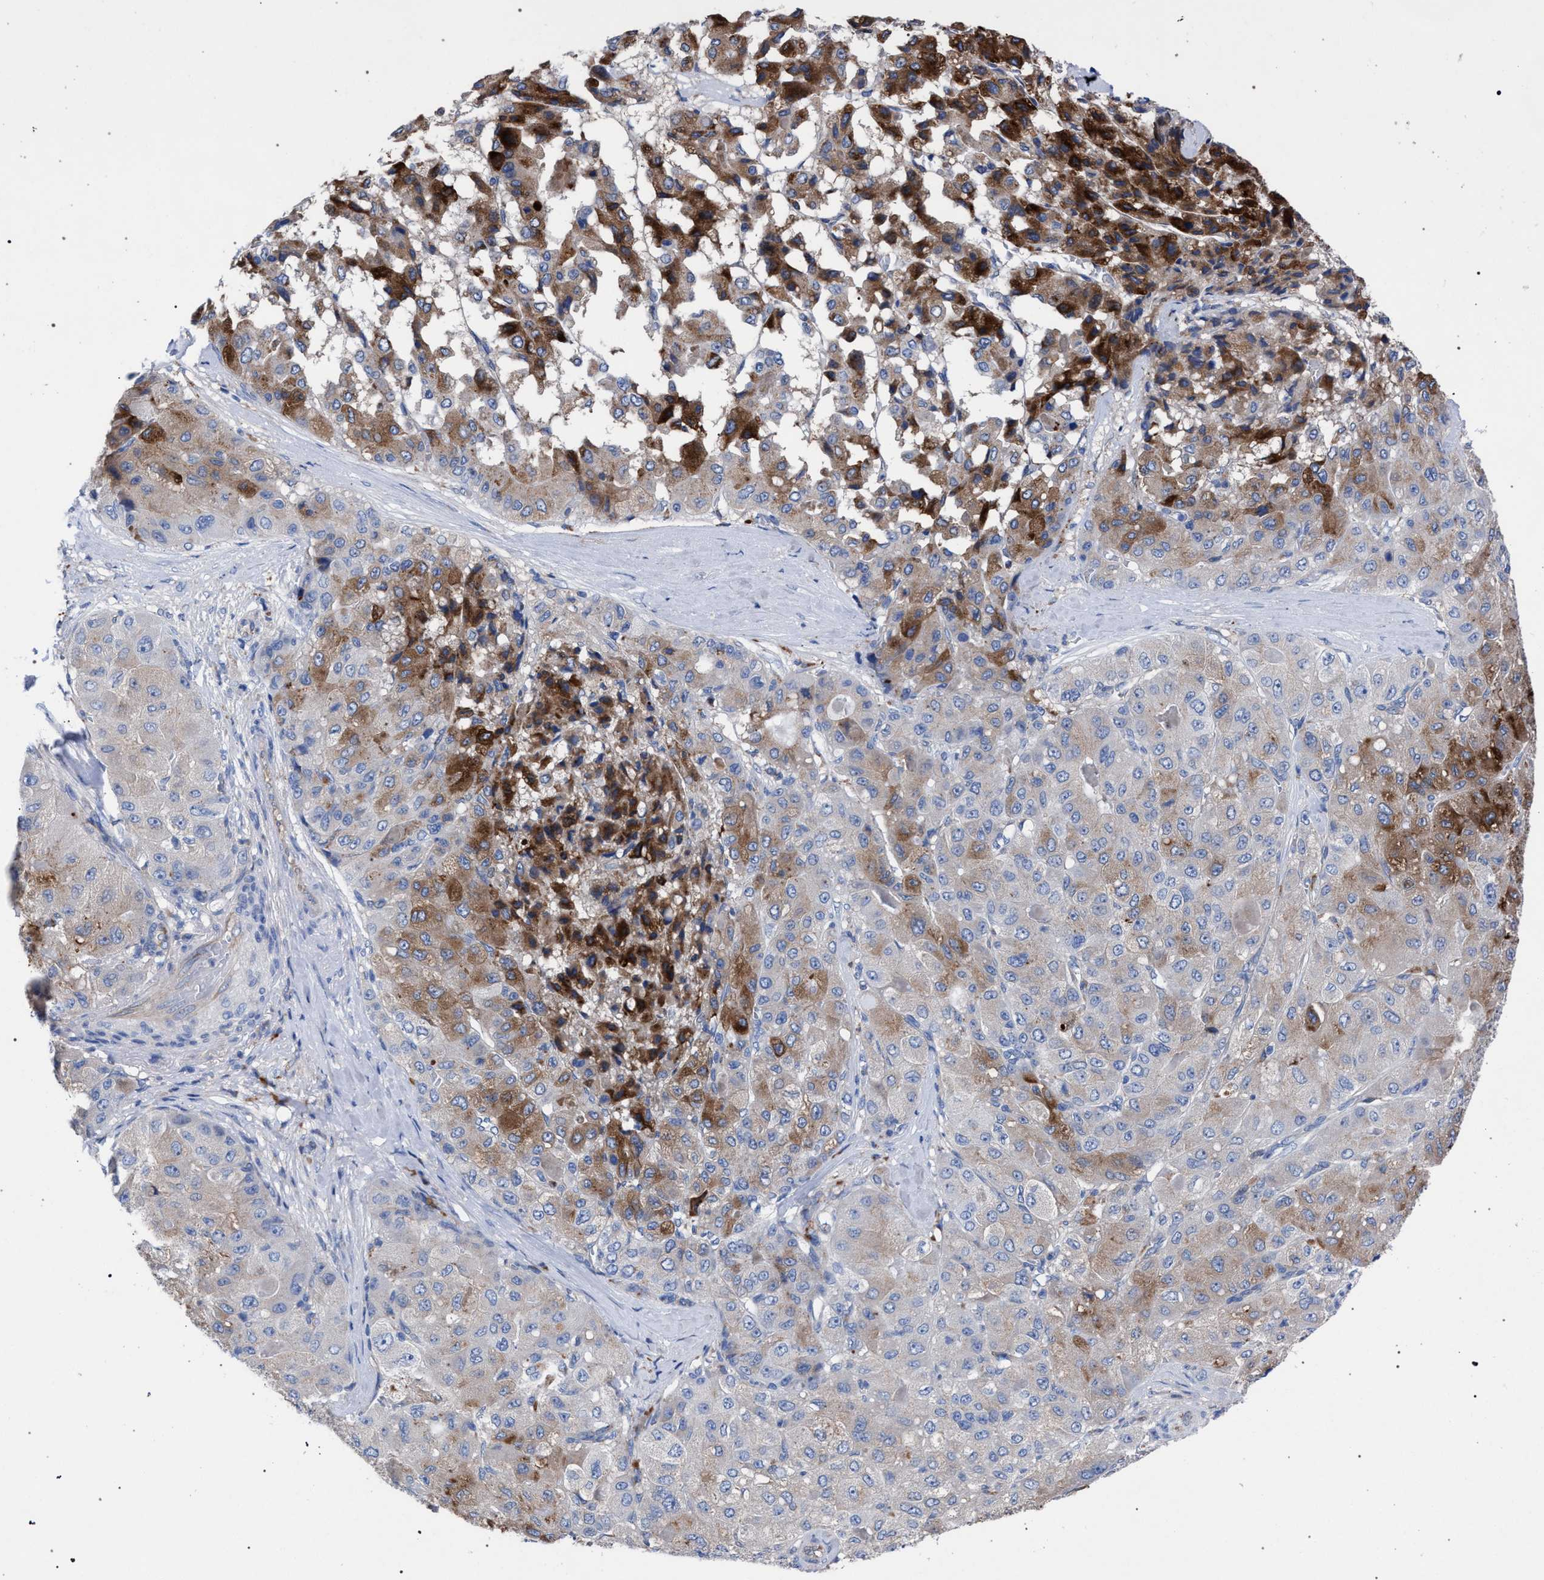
{"staining": {"intensity": "moderate", "quantity": "25%-75%", "location": "cytoplasmic/membranous"}, "tissue": "liver cancer", "cell_type": "Tumor cells", "image_type": "cancer", "snomed": [{"axis": "morphology", "description": "Carcinoma, Hepatocellular, NOS"}, {"axis": "topography", "description": "Liver"}], "caption": "A micrograph showing moderate cytoplasmic/membranous positivity in about 25%-75% of tumor cells in liver cancer, as visualized by brown immunohistochemical staining.", "gene": "GMPR", "patient": {"sex": "male", "age": 80}}